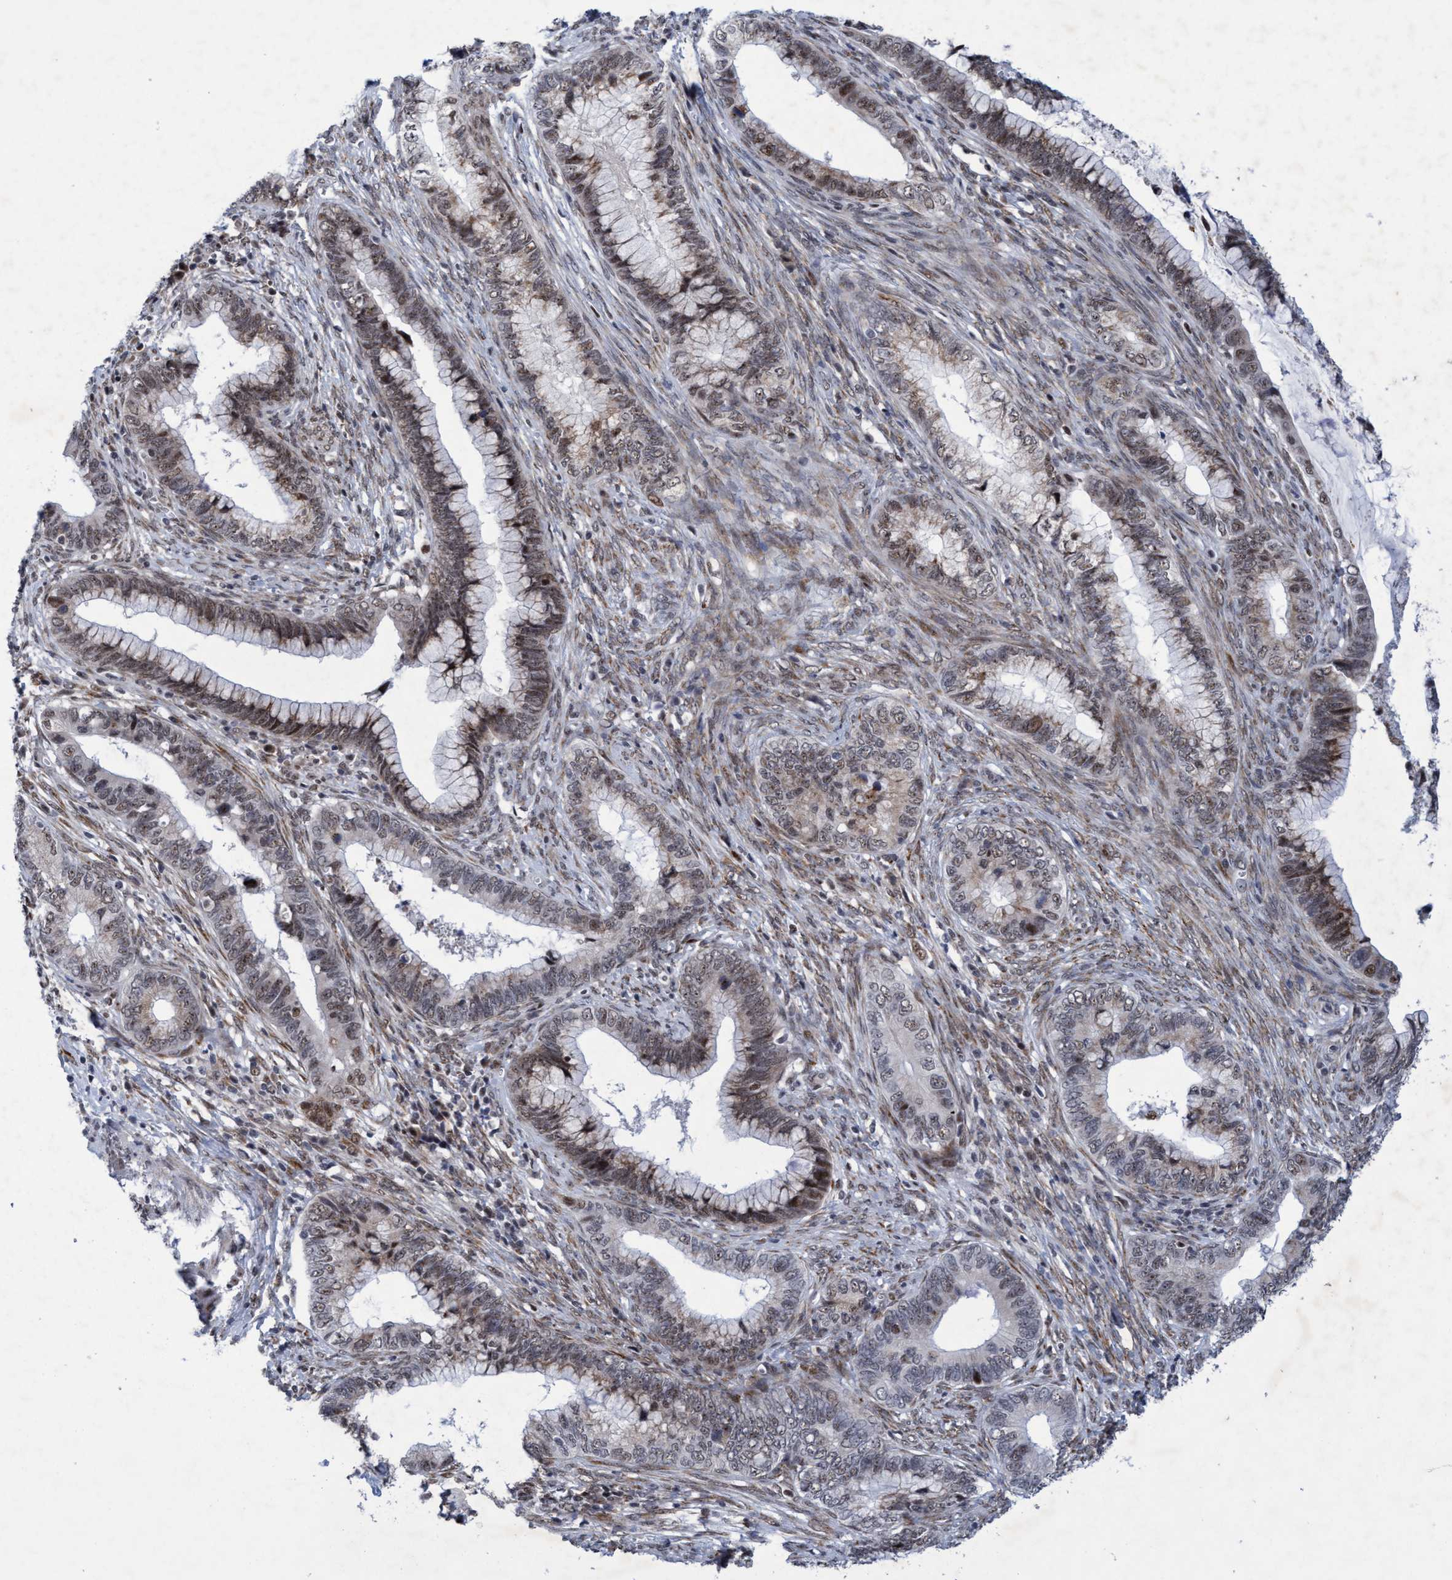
{"staining": {"intensity": "weak", "quantity": ">75%", "location": "nuclear"}, "tissue": "cervical cancer", "cell_type": "Tumor cells", "image_type": "cancer", "snomed": [{"axis": "morphology", "description": "Adenocarcinoma, NOS"}, {"axis": "topography", "description": "Cervix"}], "caption": "IHC (DAB) staining of adenocarcinoma (cervical) exhibits weak nuclear protein positivity in about >75% of tumor cells.", "gene": "GLT6D1", "patient": {"sex": "female", "age": 44}}